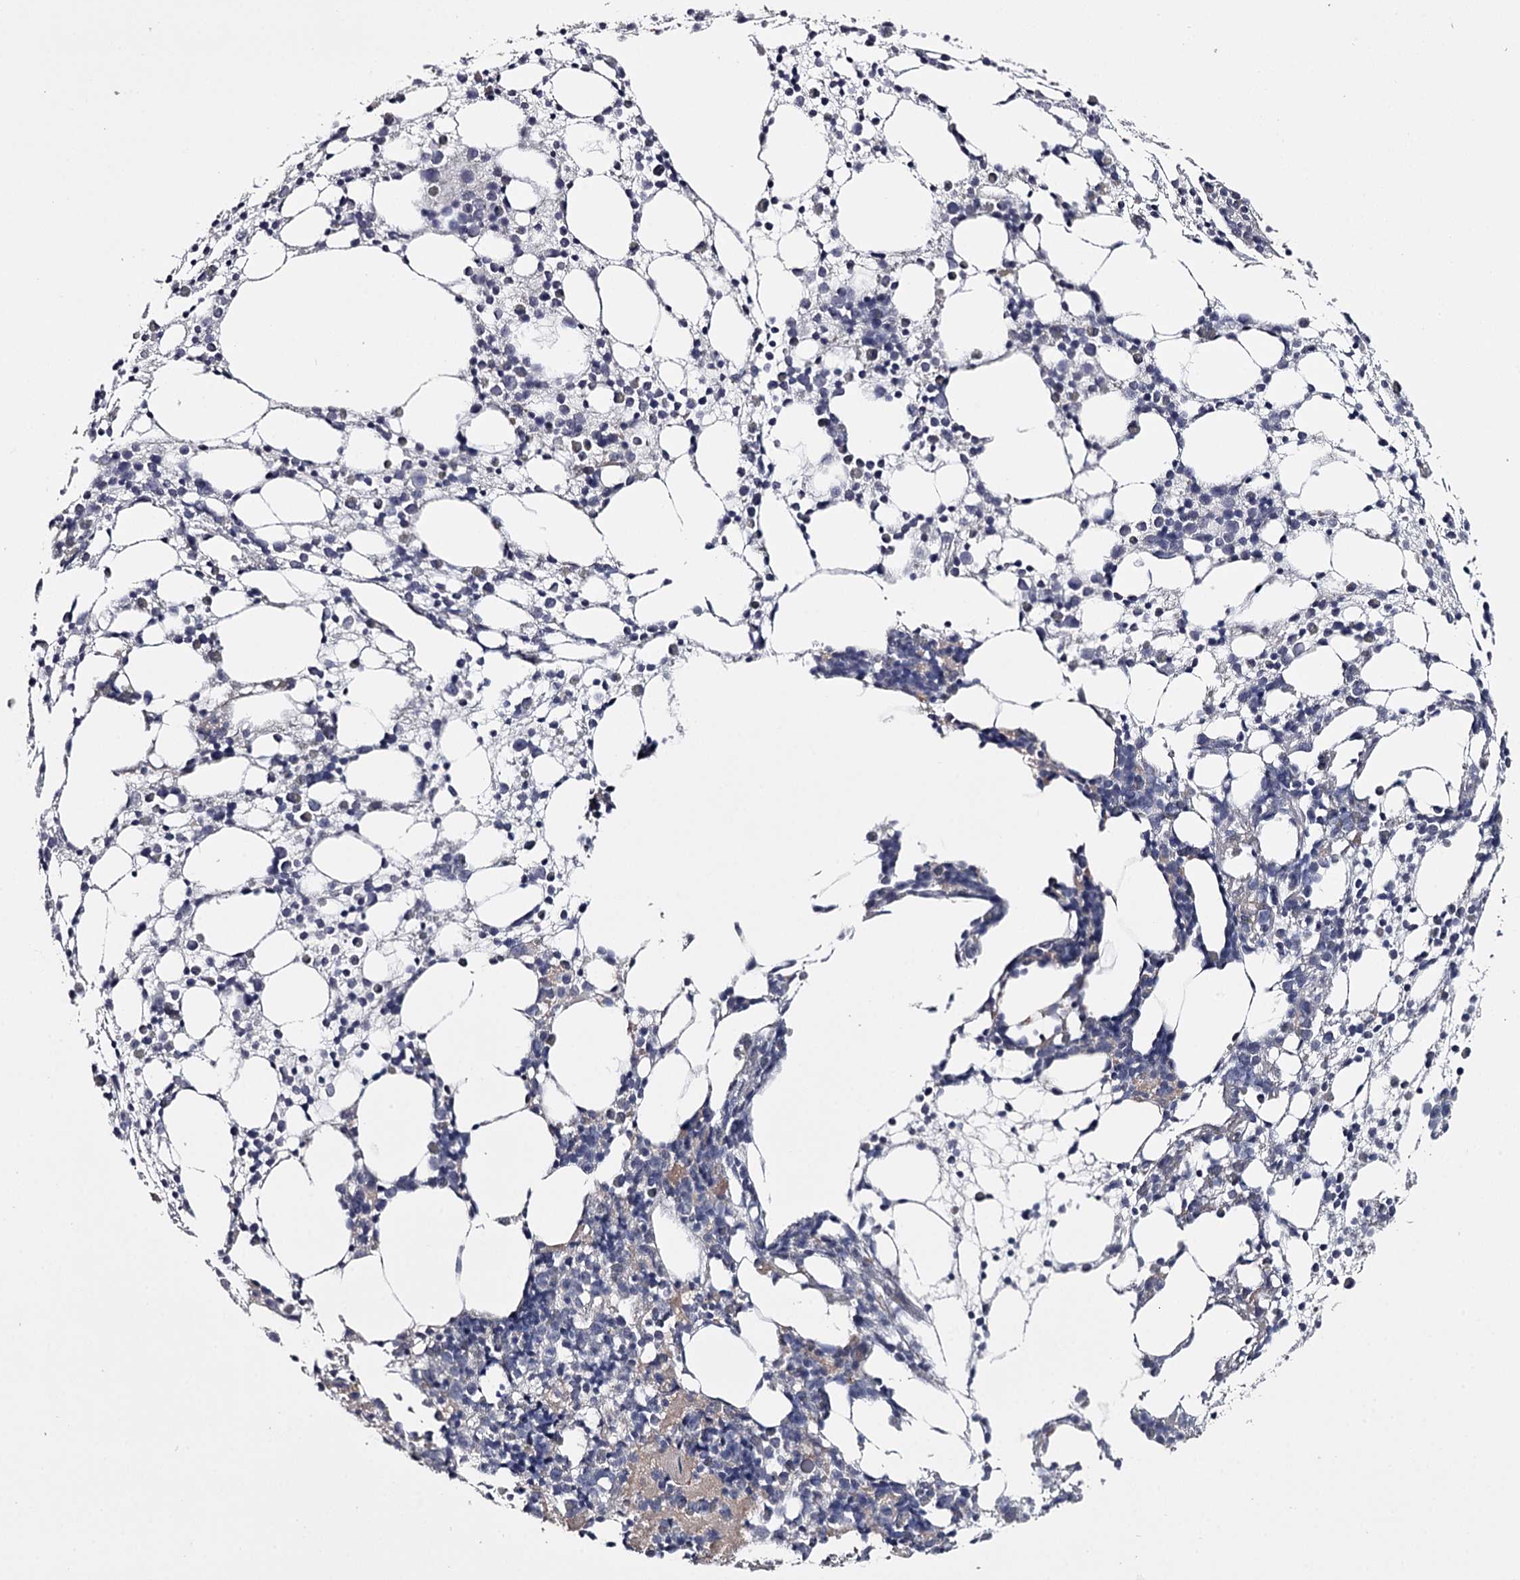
{"staining": {"intensity": "negative", "quantity": "none", "location": "none"}, "tissue": "bone marrow", "cell_type": "Hematopoietic cells", "image_type": "normal", "snomed": [{"axis": "morphology", "description": "Normal tissue, NOS"}, {"axis": "topography", "description": "Bone marrow"}], "caption": "Hematopoietic cells are negative for brown protein staining in benign bone marrow.", "gene": "FDXACB1", "patient": {"sex": "female", "age": 57}}